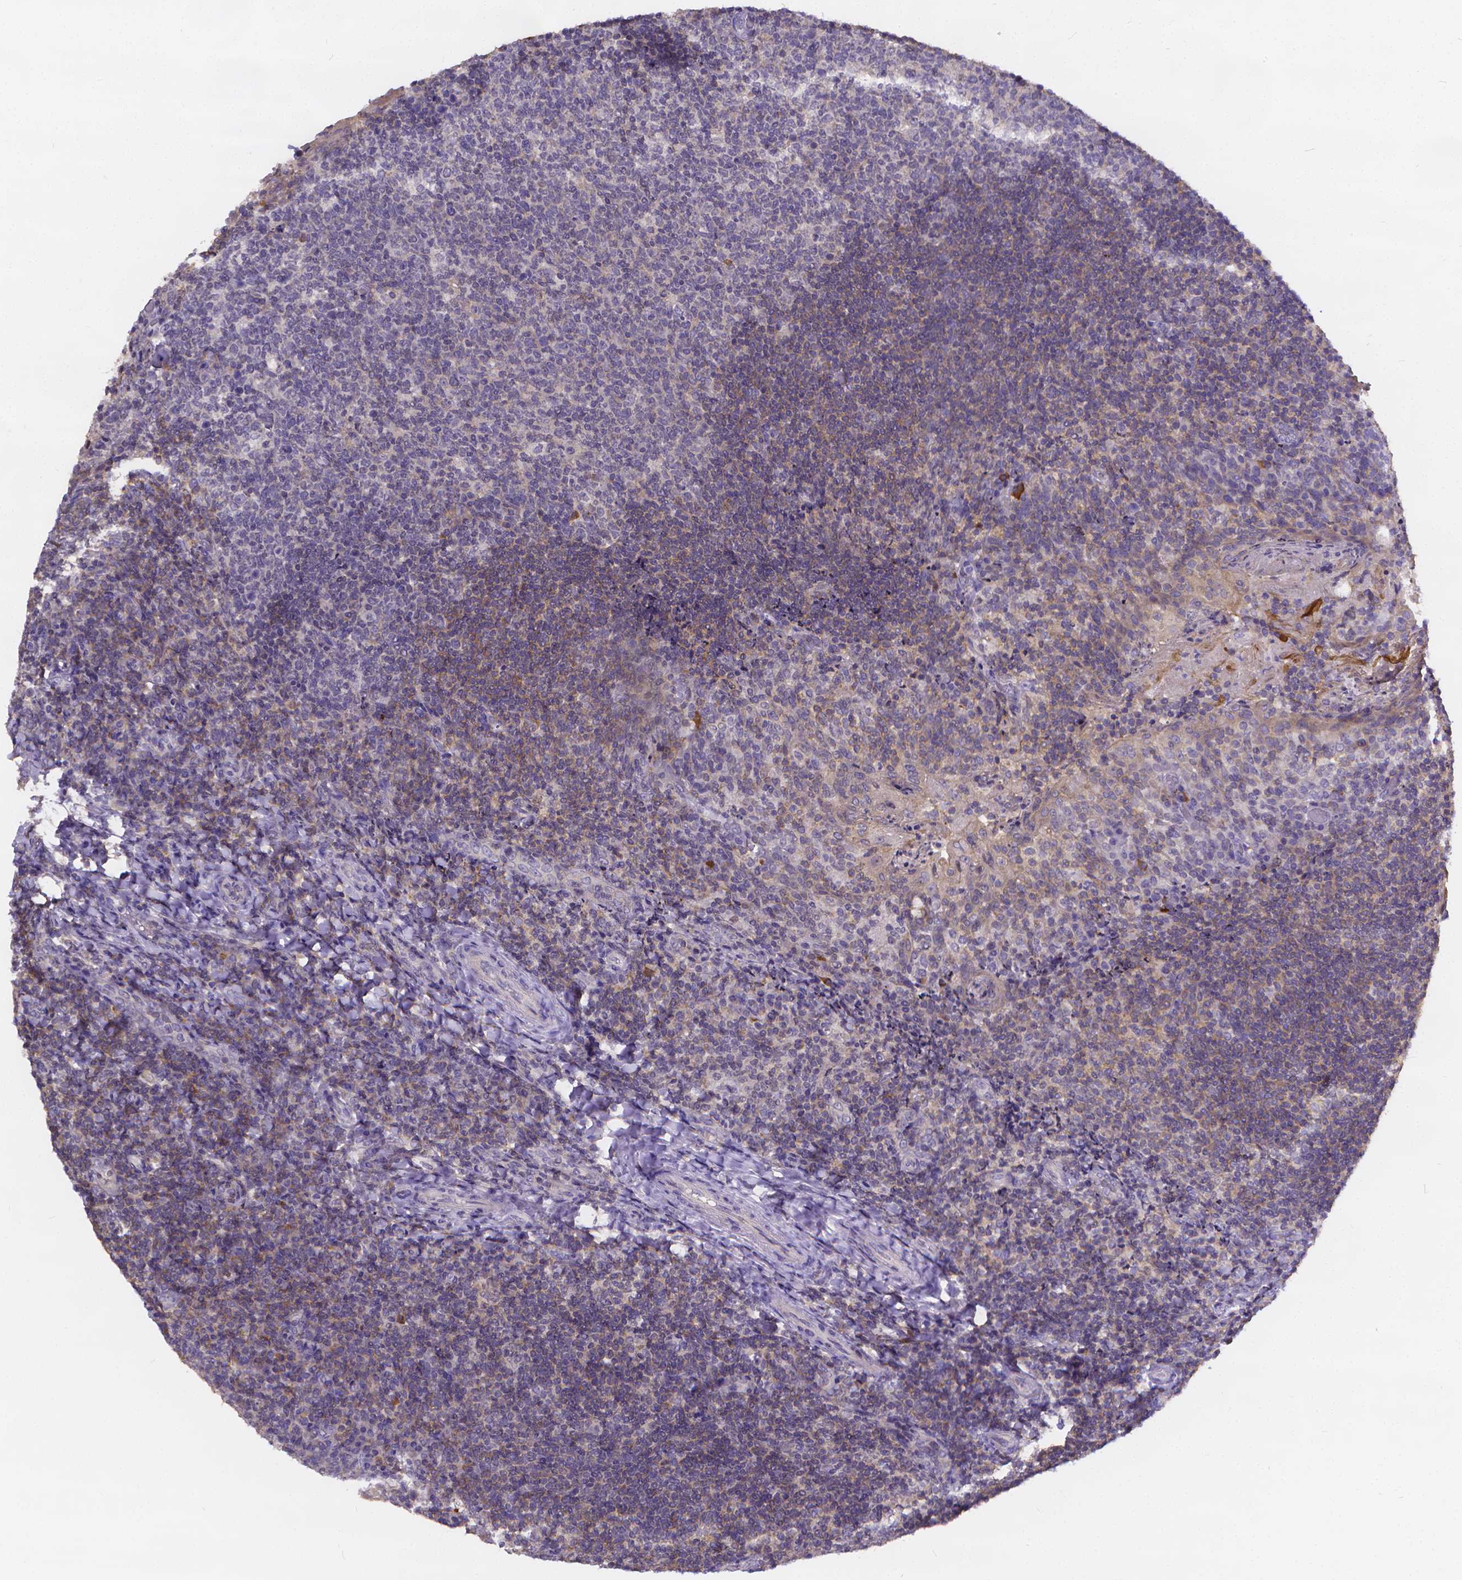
{"staining": {"intensity": "negative", "quantity": "none", "location": "none"}, "tissue": "tonsil", "cell_type": "Germinal center cells", "image_type": "normal", "snomed": [{"axis": "morphology", "description": "Normal tissue, NOS"}, {"axis": "topography", "description": "Tonsil"}], "caption": "High magnification brightfield microscopy of unremarkable tonsil stained with DAB (3,3'-diaminobenzidine) (brown) and counterstained with hematoxylin (blue): germinal center cells show no significant staining. (DAB (3,3'-diaminobenzidine) immunohistochemistry visualized using brightfield microscopy, high magnification).", "gene": "GLRB", "patient": {"sex": "female", "age": 10}}